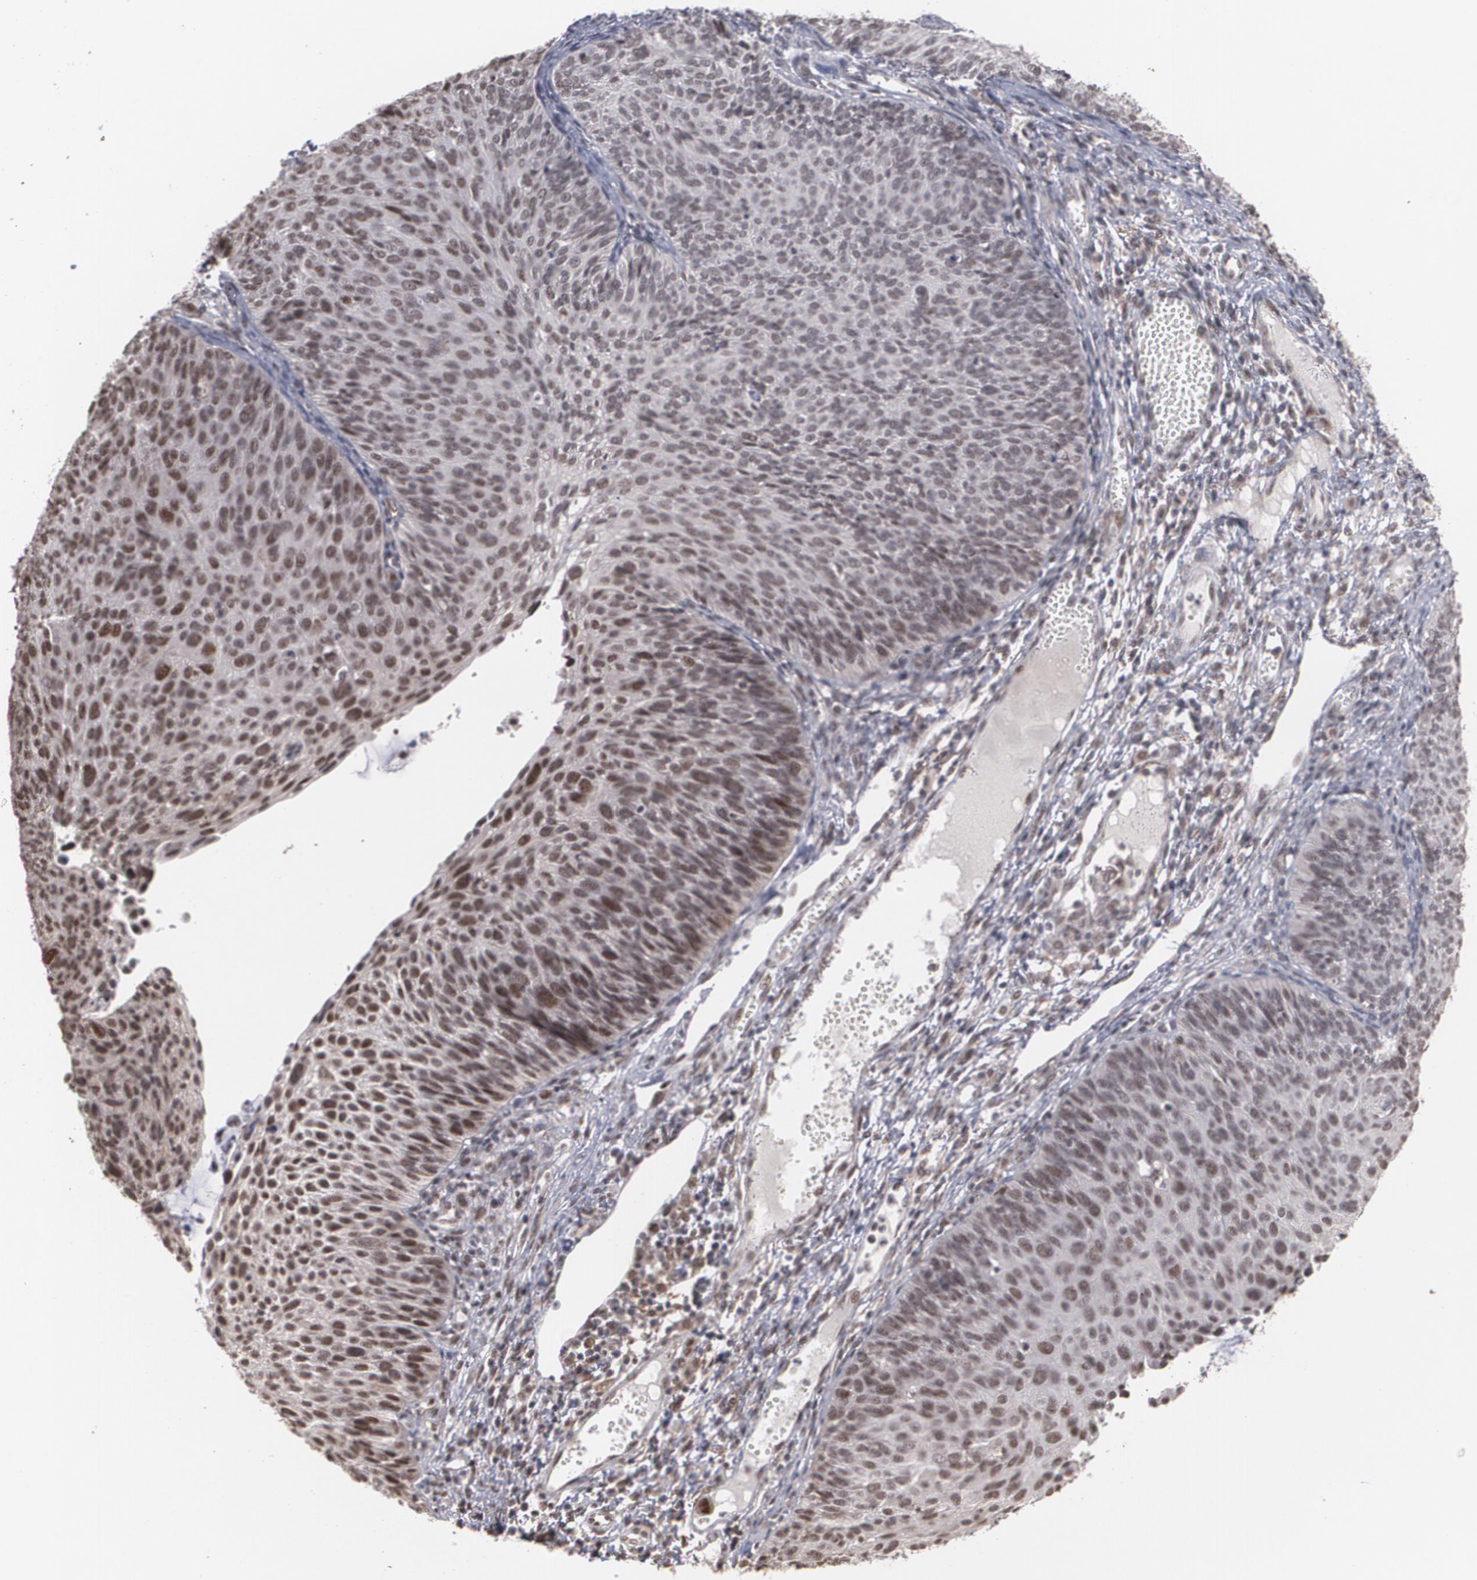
{"staining": {"intensity": "moderate", "quantity": ">75%", "location": "nuclear"}, "tissue": "cervical cancer", "cell_type": "Tumor cells", "image_type": "cancer", "snomed": [{"axis": "morphology", "description": "Squamous cell carcinoma, NOS"}, {"axis": "topography", "description": "Cervix"}], "caption": "Protein expression by immunohistochemistry (IHC) demonstrates moderate nuclear expression in approximately >75% of tumor cells in cervical squamous cell carcinoma.", "gene": "ZNF75A", "patient": {"sex": "female", "age": 36}}